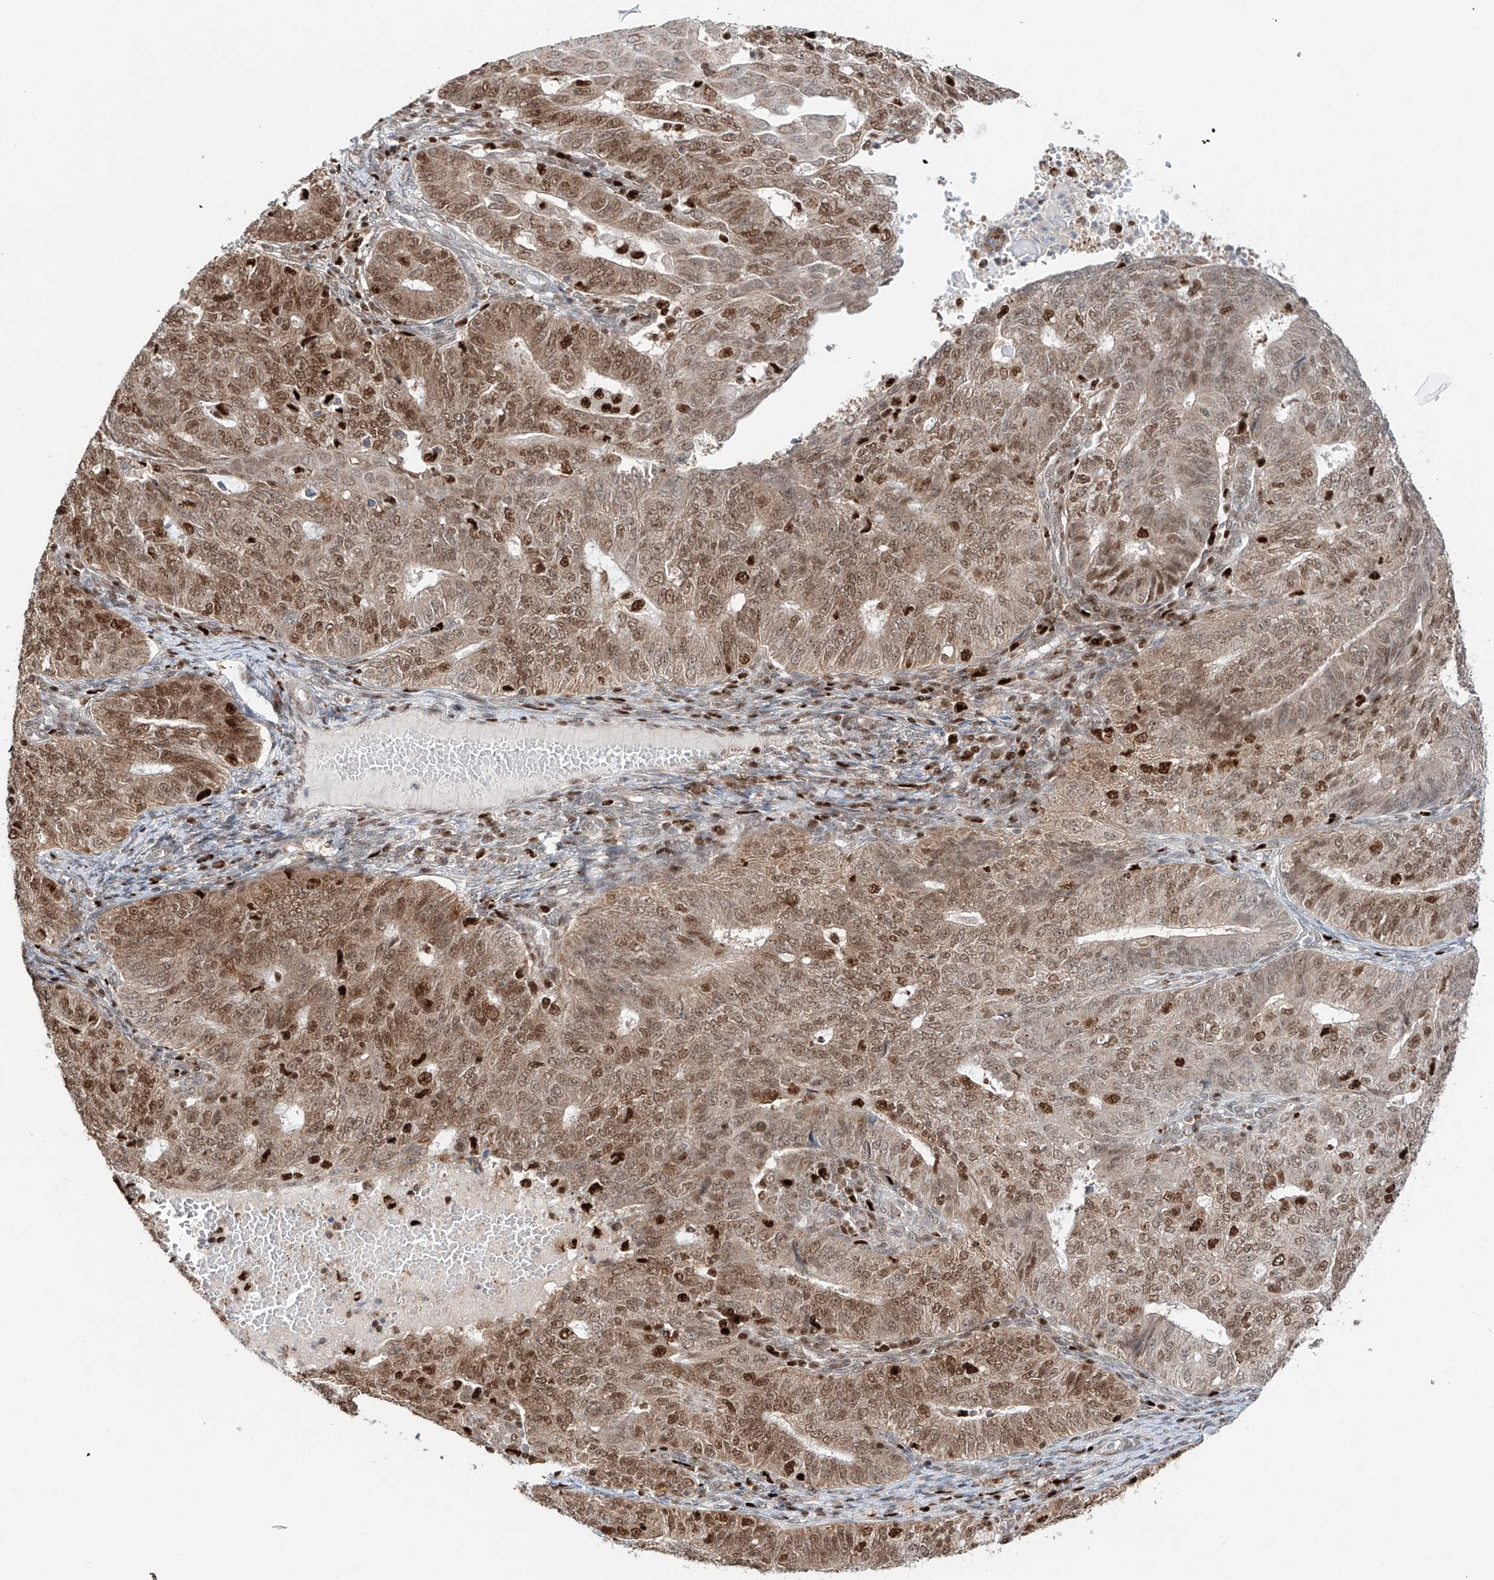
{"staining": {"intensity": "moderate", "quantity": "25%-75%", "location": "cytoplasmic/membranous,nuclear"}, "tissue": "endometrial cancer", "cell_type": "Tumor cells", "image_type": "cancer", "snomed": [{"axis": "morphology", "description": "Adenocarcinoma, NOS"}, {"axis": "topography", "description": "Endometrium"}], "caption": "This histopathology image exhibits immunohistochemistry staining of endometrial adenocarcinoma, with medium moderate cytoplasmic/membranous and nuclear staining in approximately 25%-75% of tumor cells.", "gene": "DZIP1L", "patient": {"sex": "female", "age": 32}}